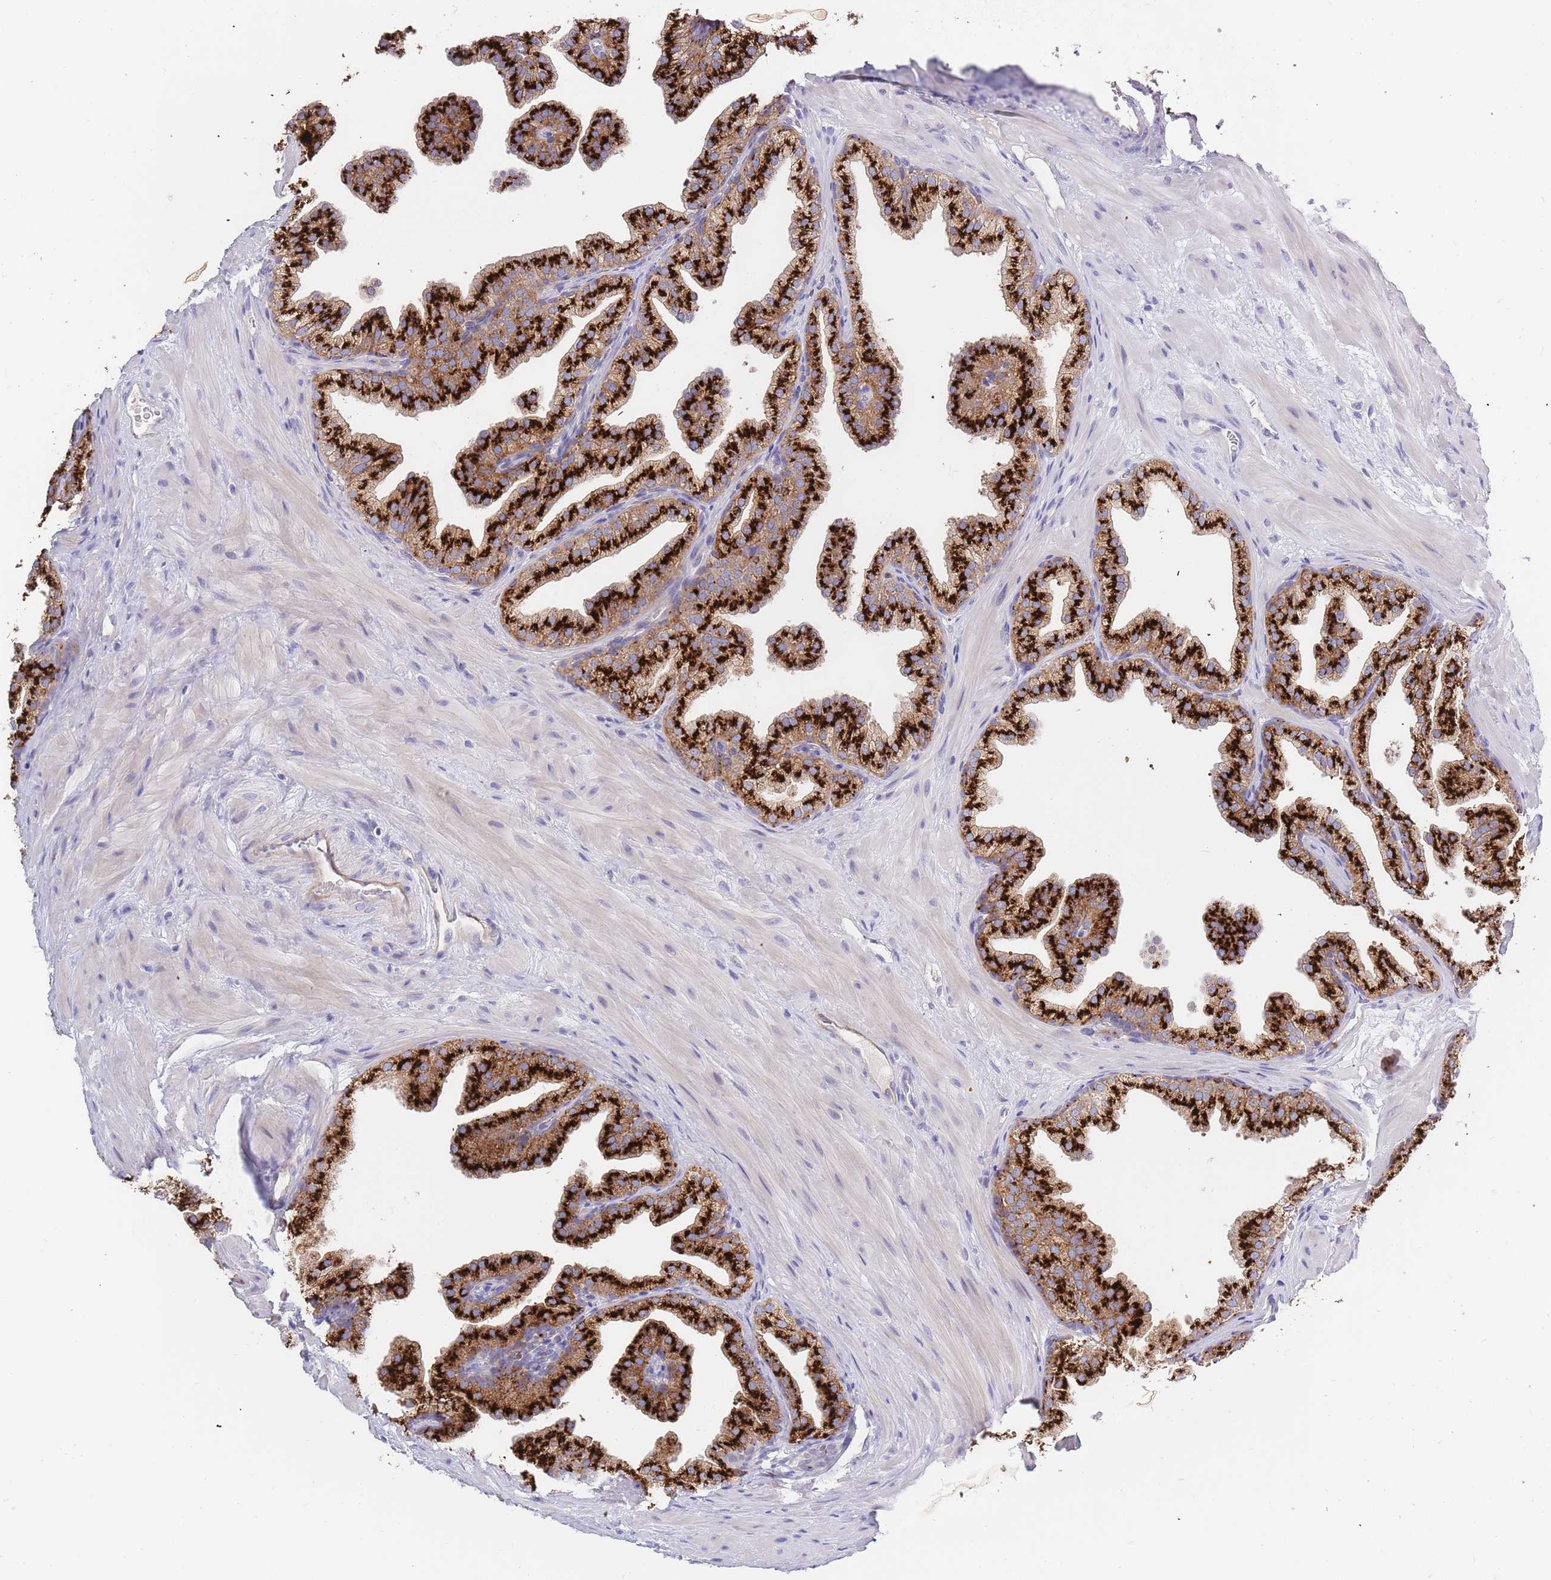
{"staining": {"intensity": "strong", "quantity": ">75%", "location": "cytoplasmic/membranous"}, "tissue": "prostate", "cell_type": "Glandular cells", "image_type": "normal", "snomed": [{"axis": "morphology", "description": "Normal tissue, NOS"}, {"axis": "topography", "description": "Prostate"}], "caption": "High-power microscopy captured an immunohistochemistry (IHC) image of unremarkable prostate, revealing strong cytoplasmic/membranous expression in about >75% of glandular cells. (IHC, brightfield microscopy, high magnification).", "gene": "BORCS5", "patient": {"sex": "male", "age": 37}}